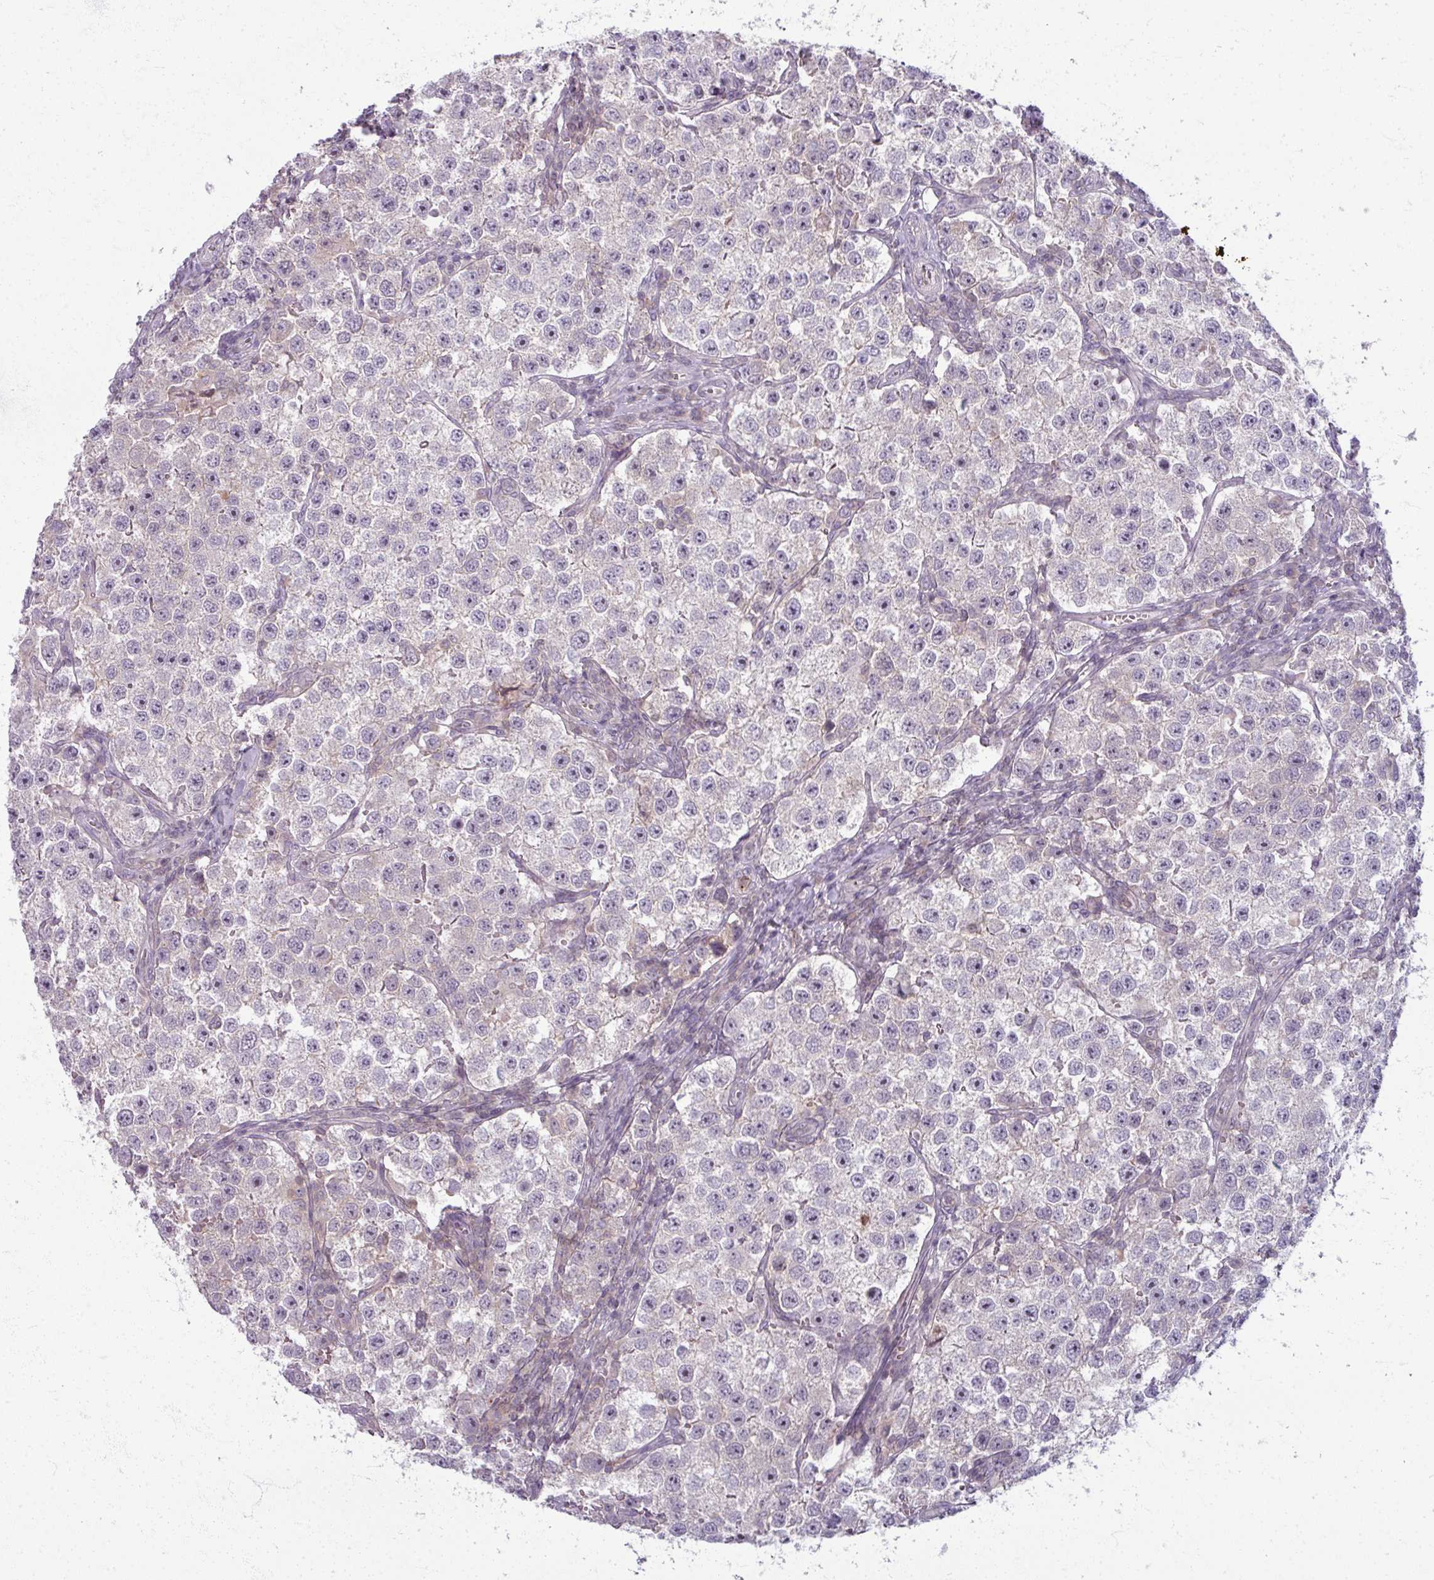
{"staining": {"intensity": "negative", "quantity": "none", "location": "none"}, "tissue": "testis cancer", "cell_type": "Tumor cells", "image_type": "cancer", "snomed": [{"axis": "morphology", "description": "Seminoma, NOS"}, {"axis": "topography", "description": "Testis"}], "caption": "IHC micrograph of neoplastic tissue: seminoma (testis) stained with DAB (3,3'-diaminobenzidine) reveals no significant protein expression in tumor cells.", "gene": "TTLL7", "patient": {"sex": "male", "age": 37}}